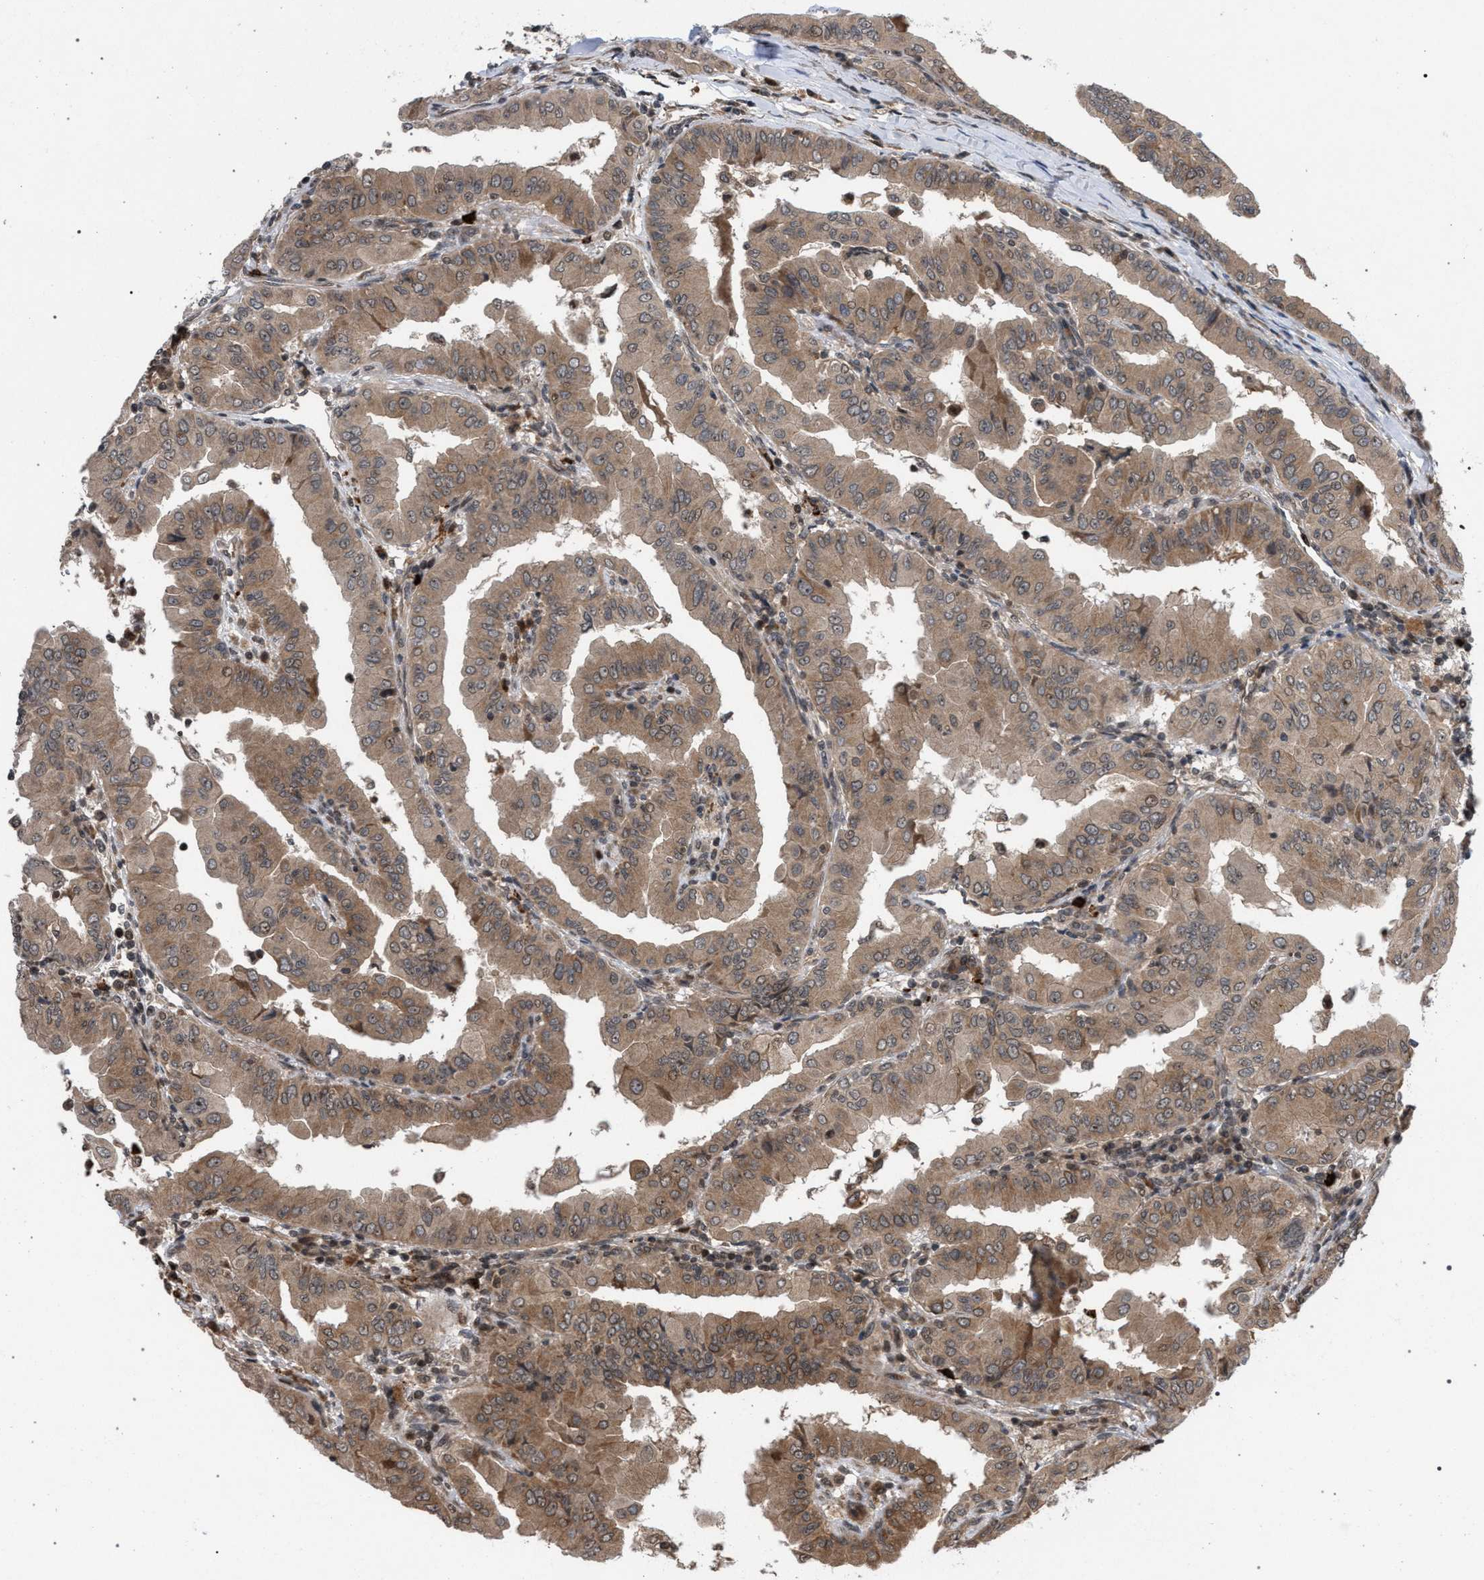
{"staining": {"intensity": "moderate", "quantity": ">75%", "location": "cytoplasmic/membranous"}, "tissue": "thyroid cancer", "cell_type": "Tumor cells", "image_type": "cancer", "snomed": [{"axis": "morphology", "description": "Papillary adenocarcinoma, NOS"}, {"axis": "topography", "description": "Thyroid gland"}], "caption": "Protein expression analysis of thyroid papillary adenocarcinoma exhibits moderate cytoplasmic/membranous expression in approximately >75% of tumor cells.", "gene": "IRAK4", "patient": {"sex": "male", "age": 33}}